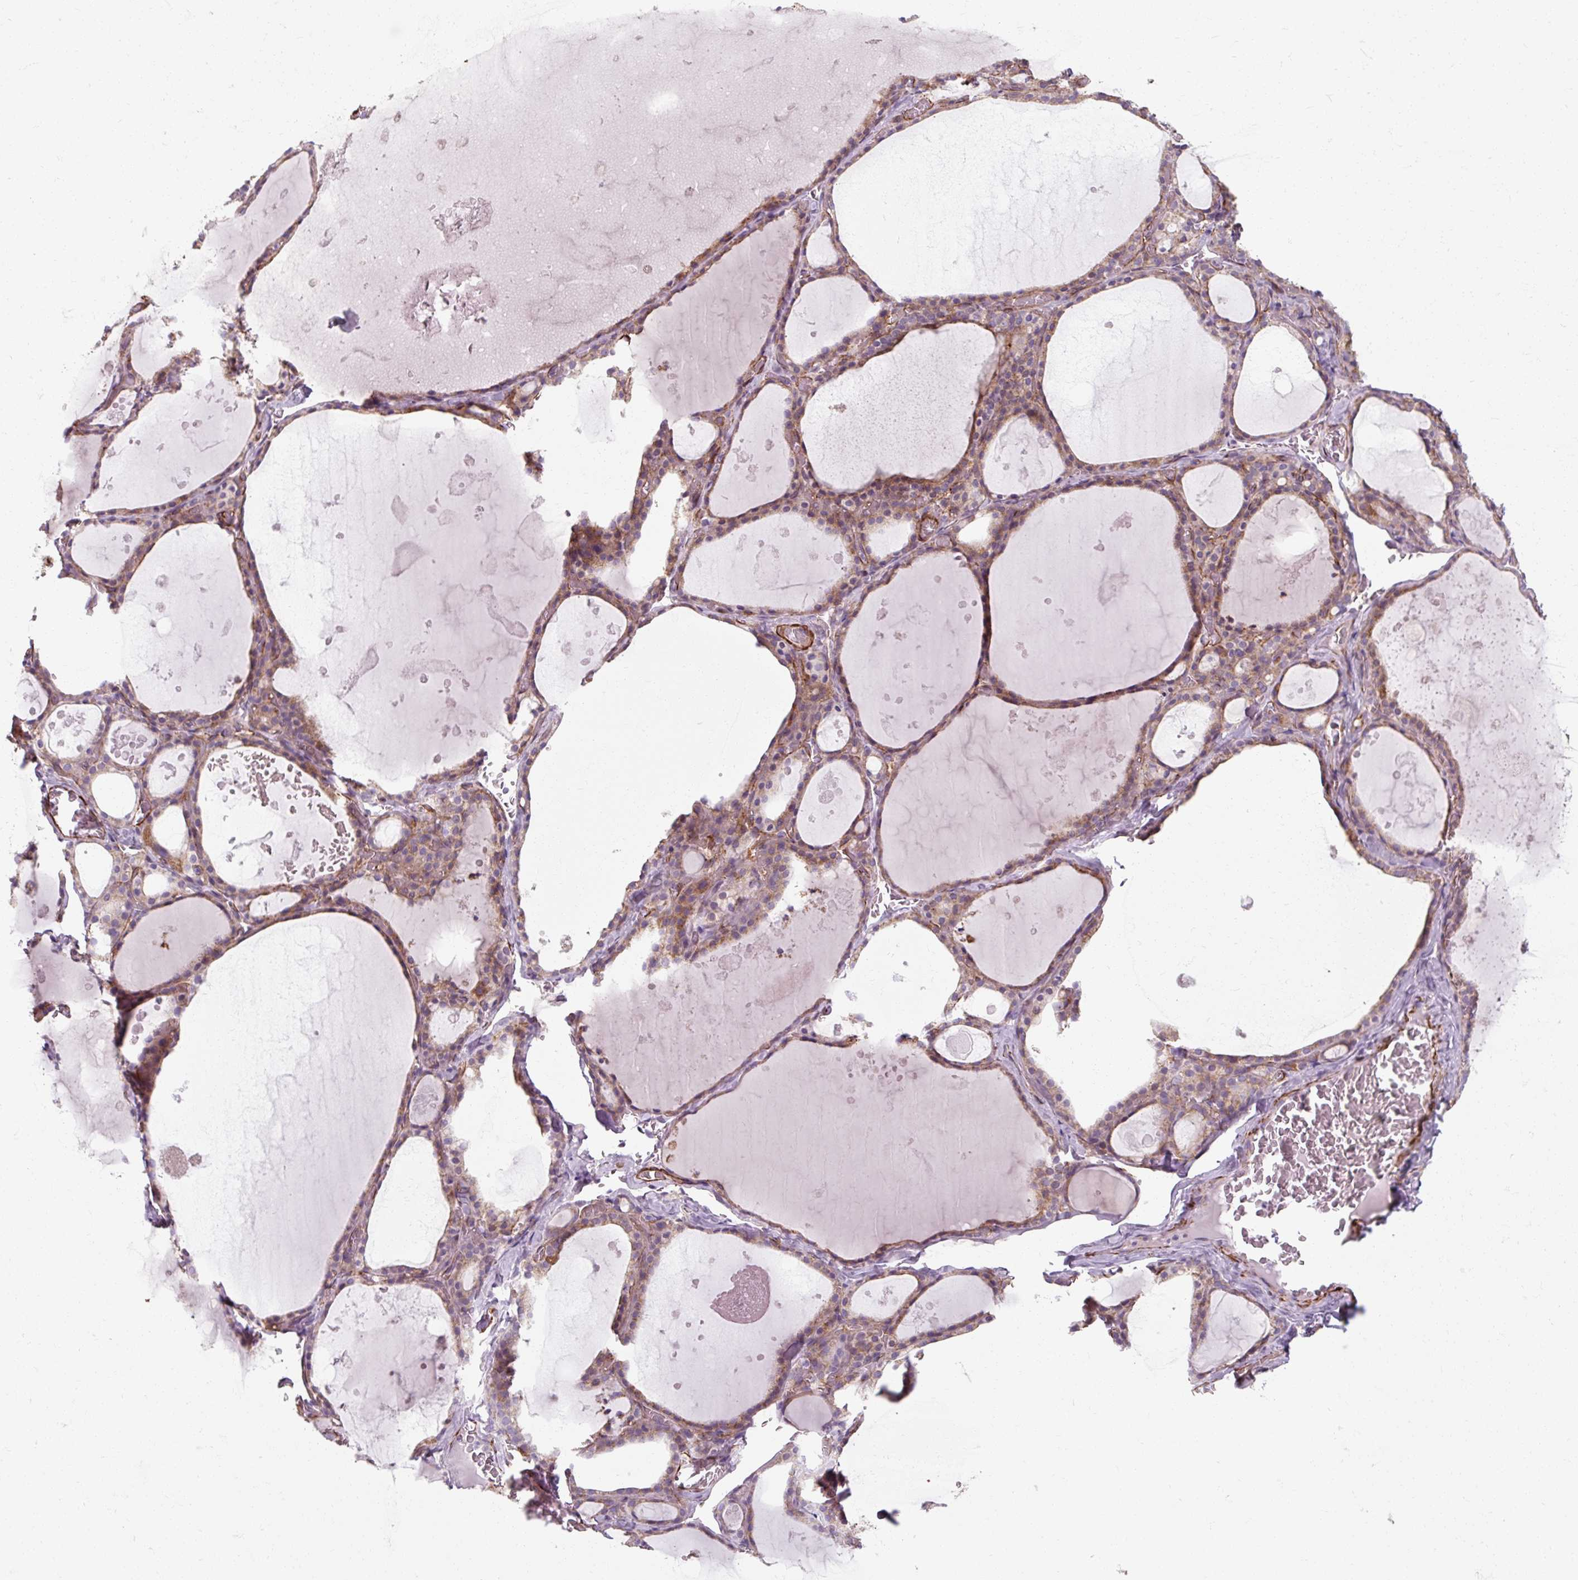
{"staining": {"intensity": "moderate", "quantity": "25%-75%", "location": "cytoplasmic/membranous"}, "tissue": "thyroid gland", "cell_type": "Glandular cells", "image_type": "normal", "snomed": [{"axis": "morphology", "description": "Normal tissue, NOS"}, {"axis": "topography", "description": "Thyroid gland"}], "caption": "High-power microscopy captured an immunohistochemistry photomicrograph of unremarkable thyroid gland, revealing moderate cytoplasmic/membranous staining in about 25%-75% of glandular cells.", "gene": "MRPS5", "patient": {"sex": "male", "age": 56}}